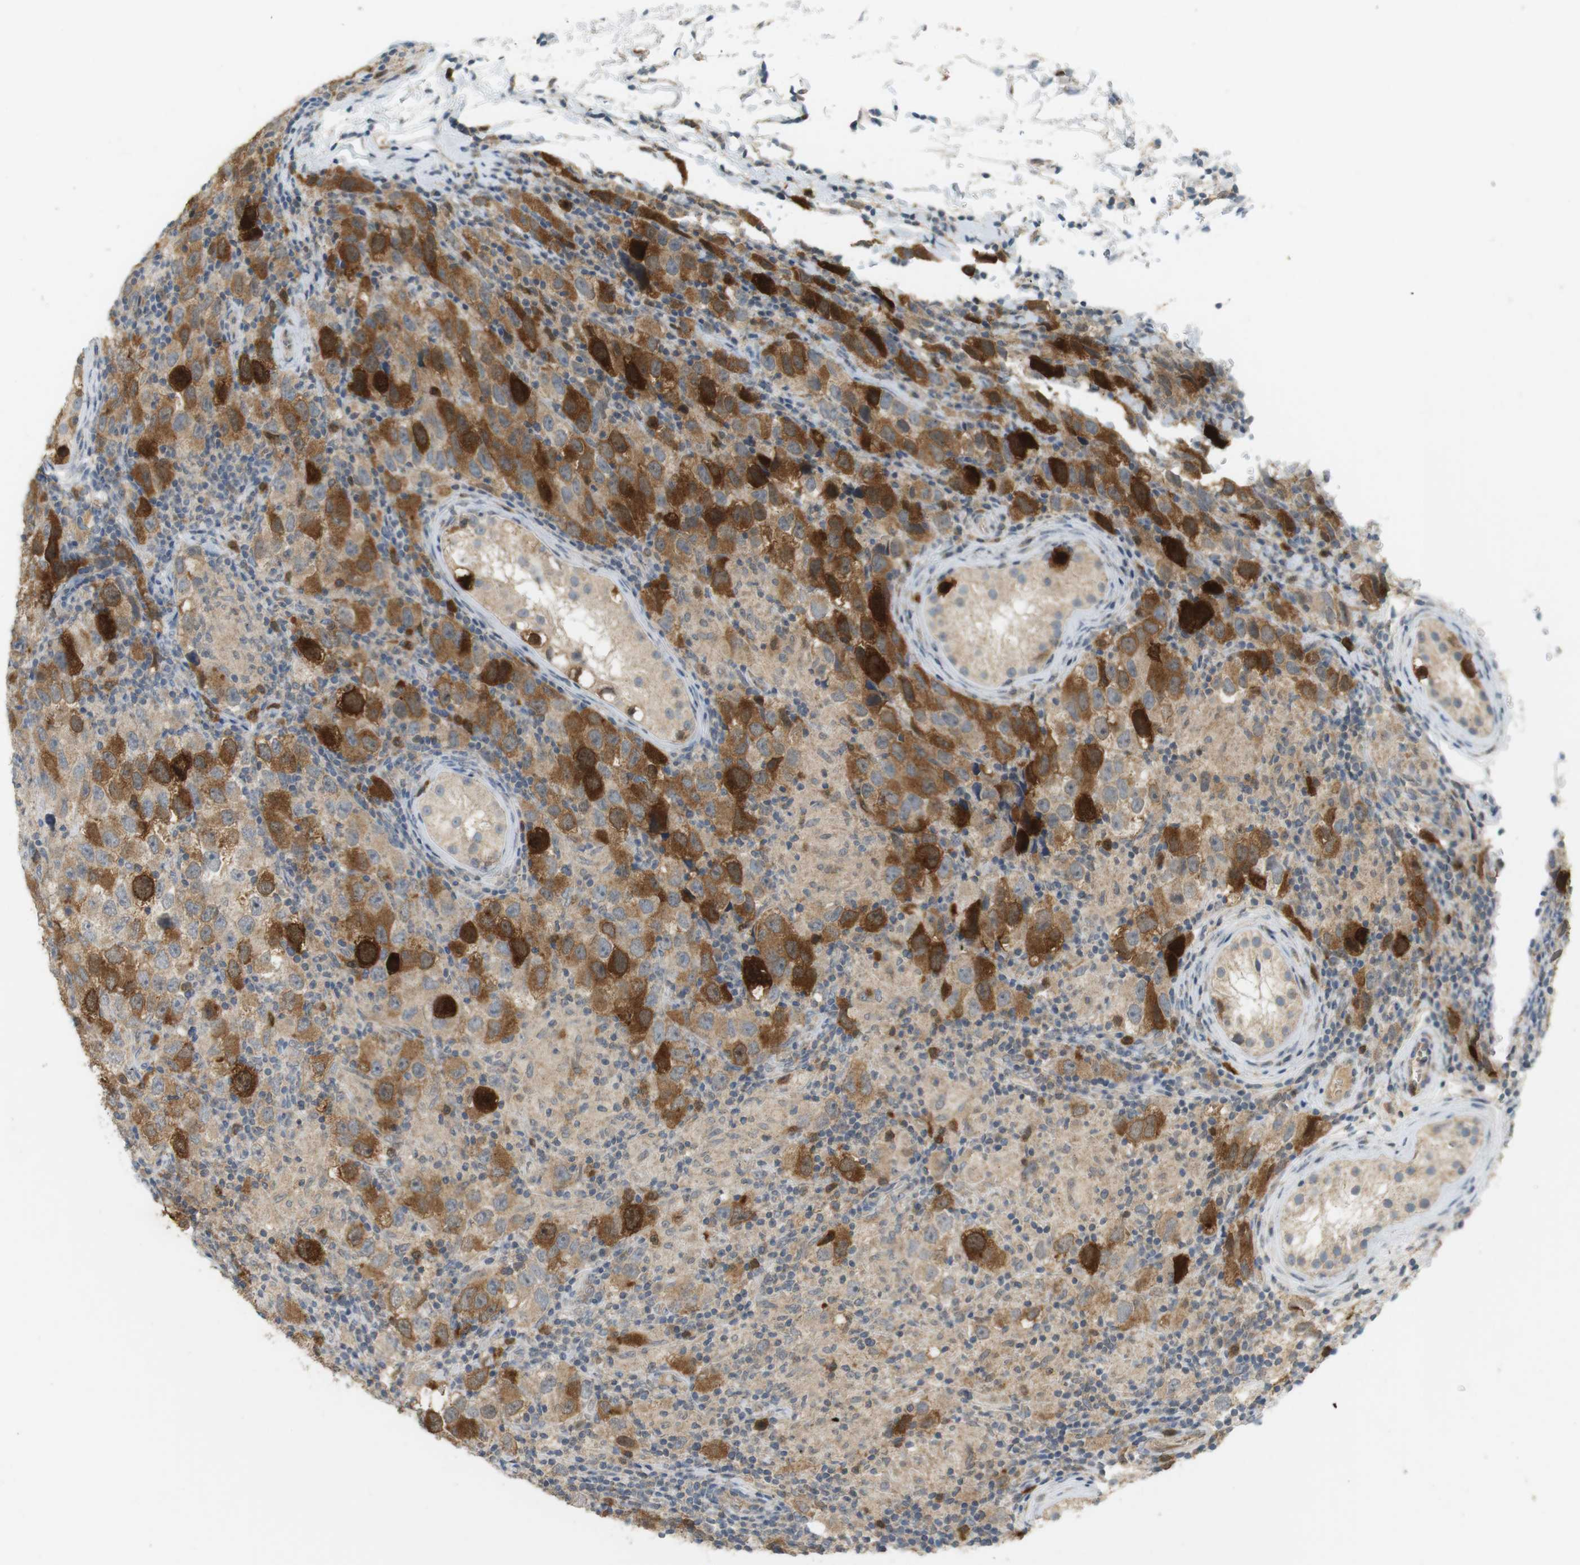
{"staining": {"intensity": "strong", "quantity": "25%-75%", "location": "cytoplasmic/membranous"}, "tissue": "testis cancer", "cell_type": "Tumor cells", "image_type": "cancer", "snomed": [{"axis": "morphology", "description": "Carcinoma, Embryonal, NOS"}, {"axis": "topography", "description": "Testis"}], "caption": "The histopathology image exhibits immunohistochemical staining of embryonal carcinoma (testis). There is strong cytoplasmic/membranous expression is seen in approximately 25%-75% of tumor cells.", "gene": "TTK", "patient": {"sex": "male", "age": 21}}